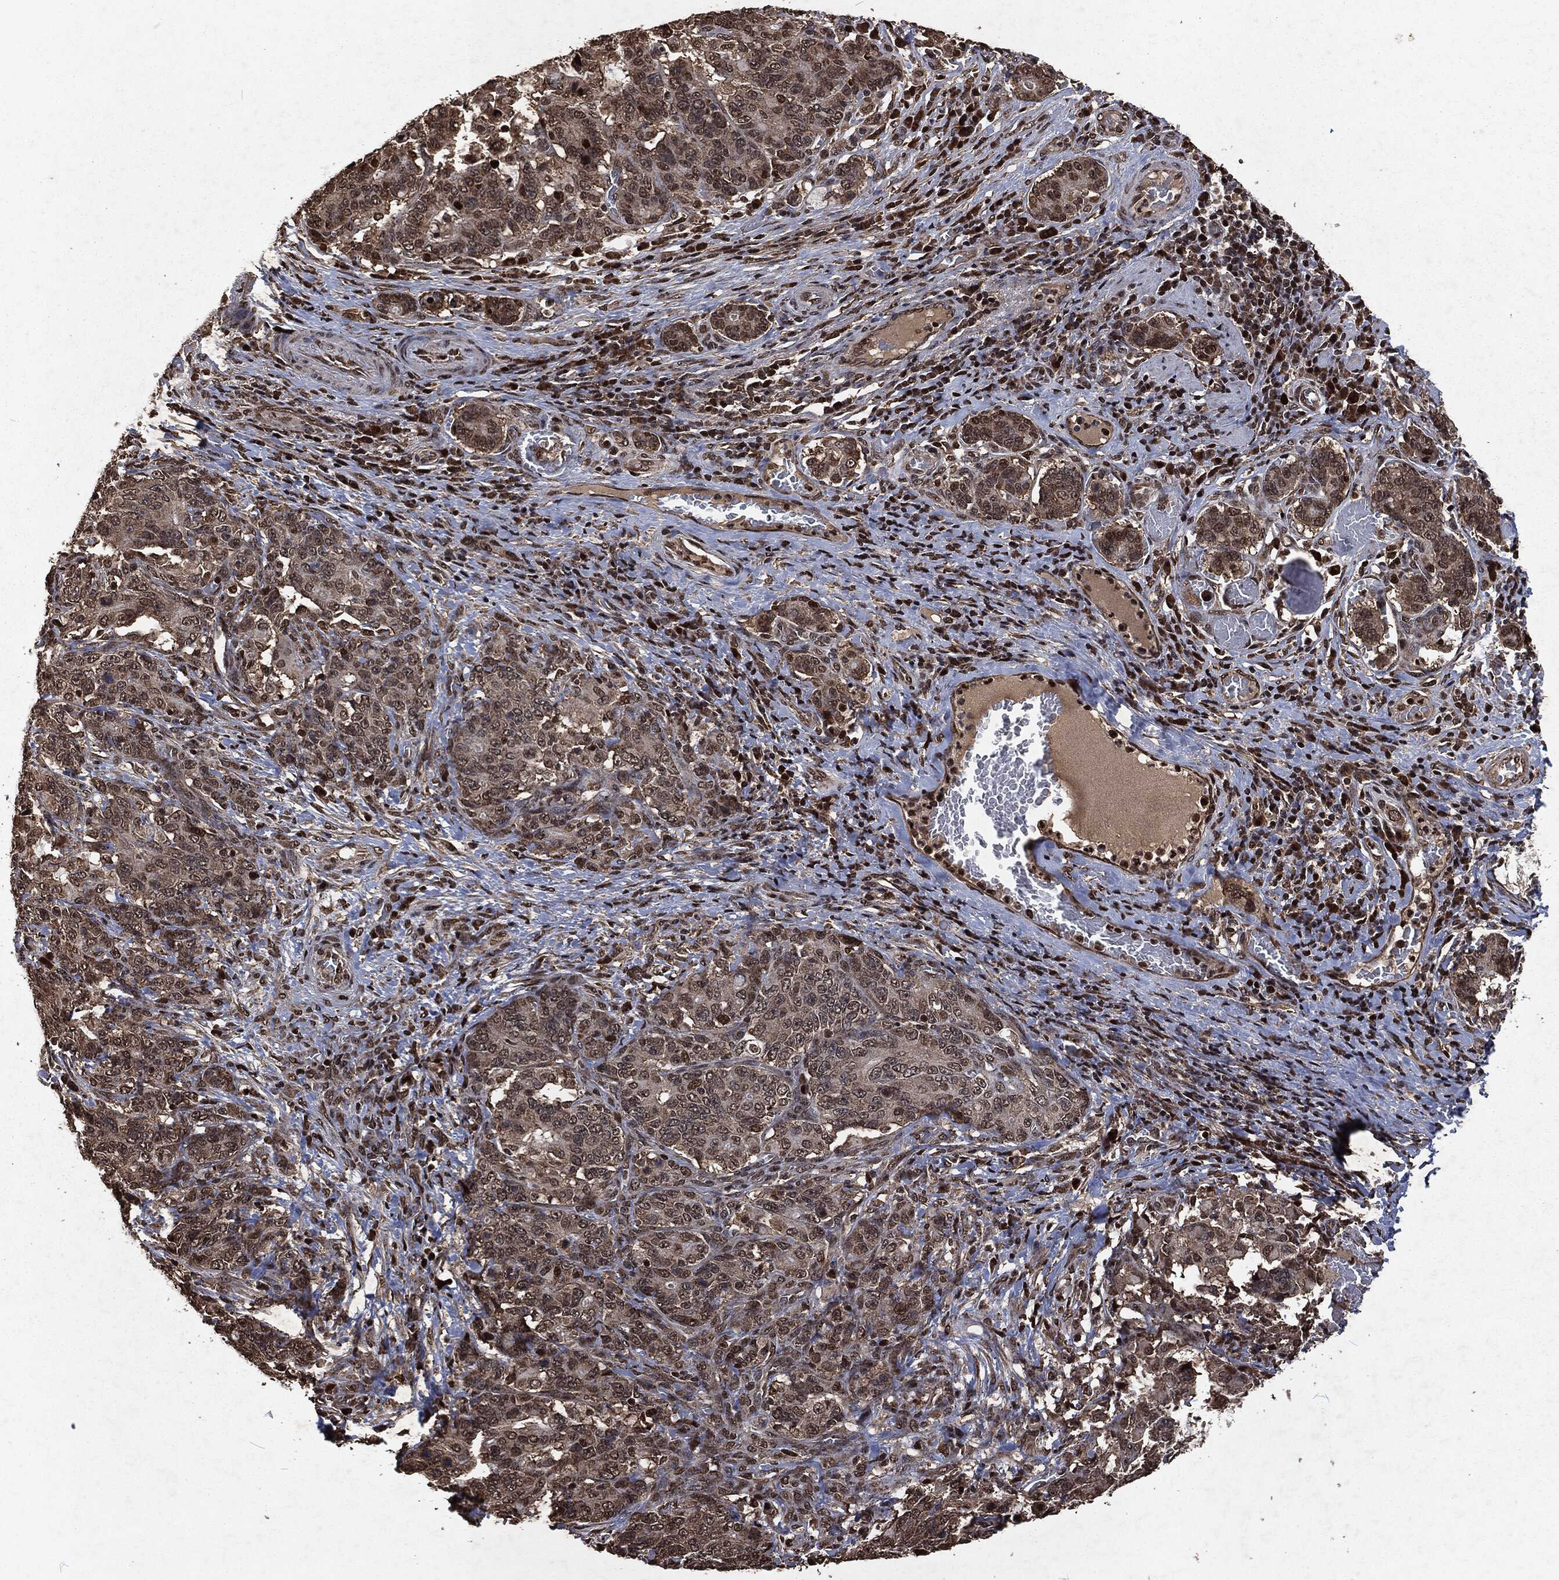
{"staining": {"intensity": "moderate", "quantity": "25%-75%", "location": "cytoplasmic/membranous,nuclear"}, "tissue": "stomach cancer", "cell_type": "Tumor cells", "image_type": "cancer", "snomed": [{"axis": "morphology", "description": "Normal tissue, NOS"}, {"axis": "morphology", "description": "Adenocarcinoma, NOS"}, {"axis": "topography", "description": "Stomach"}], "caption": "A medium amount of moderate cytoplasmic/membranous and nuclear expression is identified in approximately 25%-75% of tumor cells in adenocarcinoma (stomach) tissue.", "gene": "SNAI1", "patient": {"sex": "female", "age": 64}}